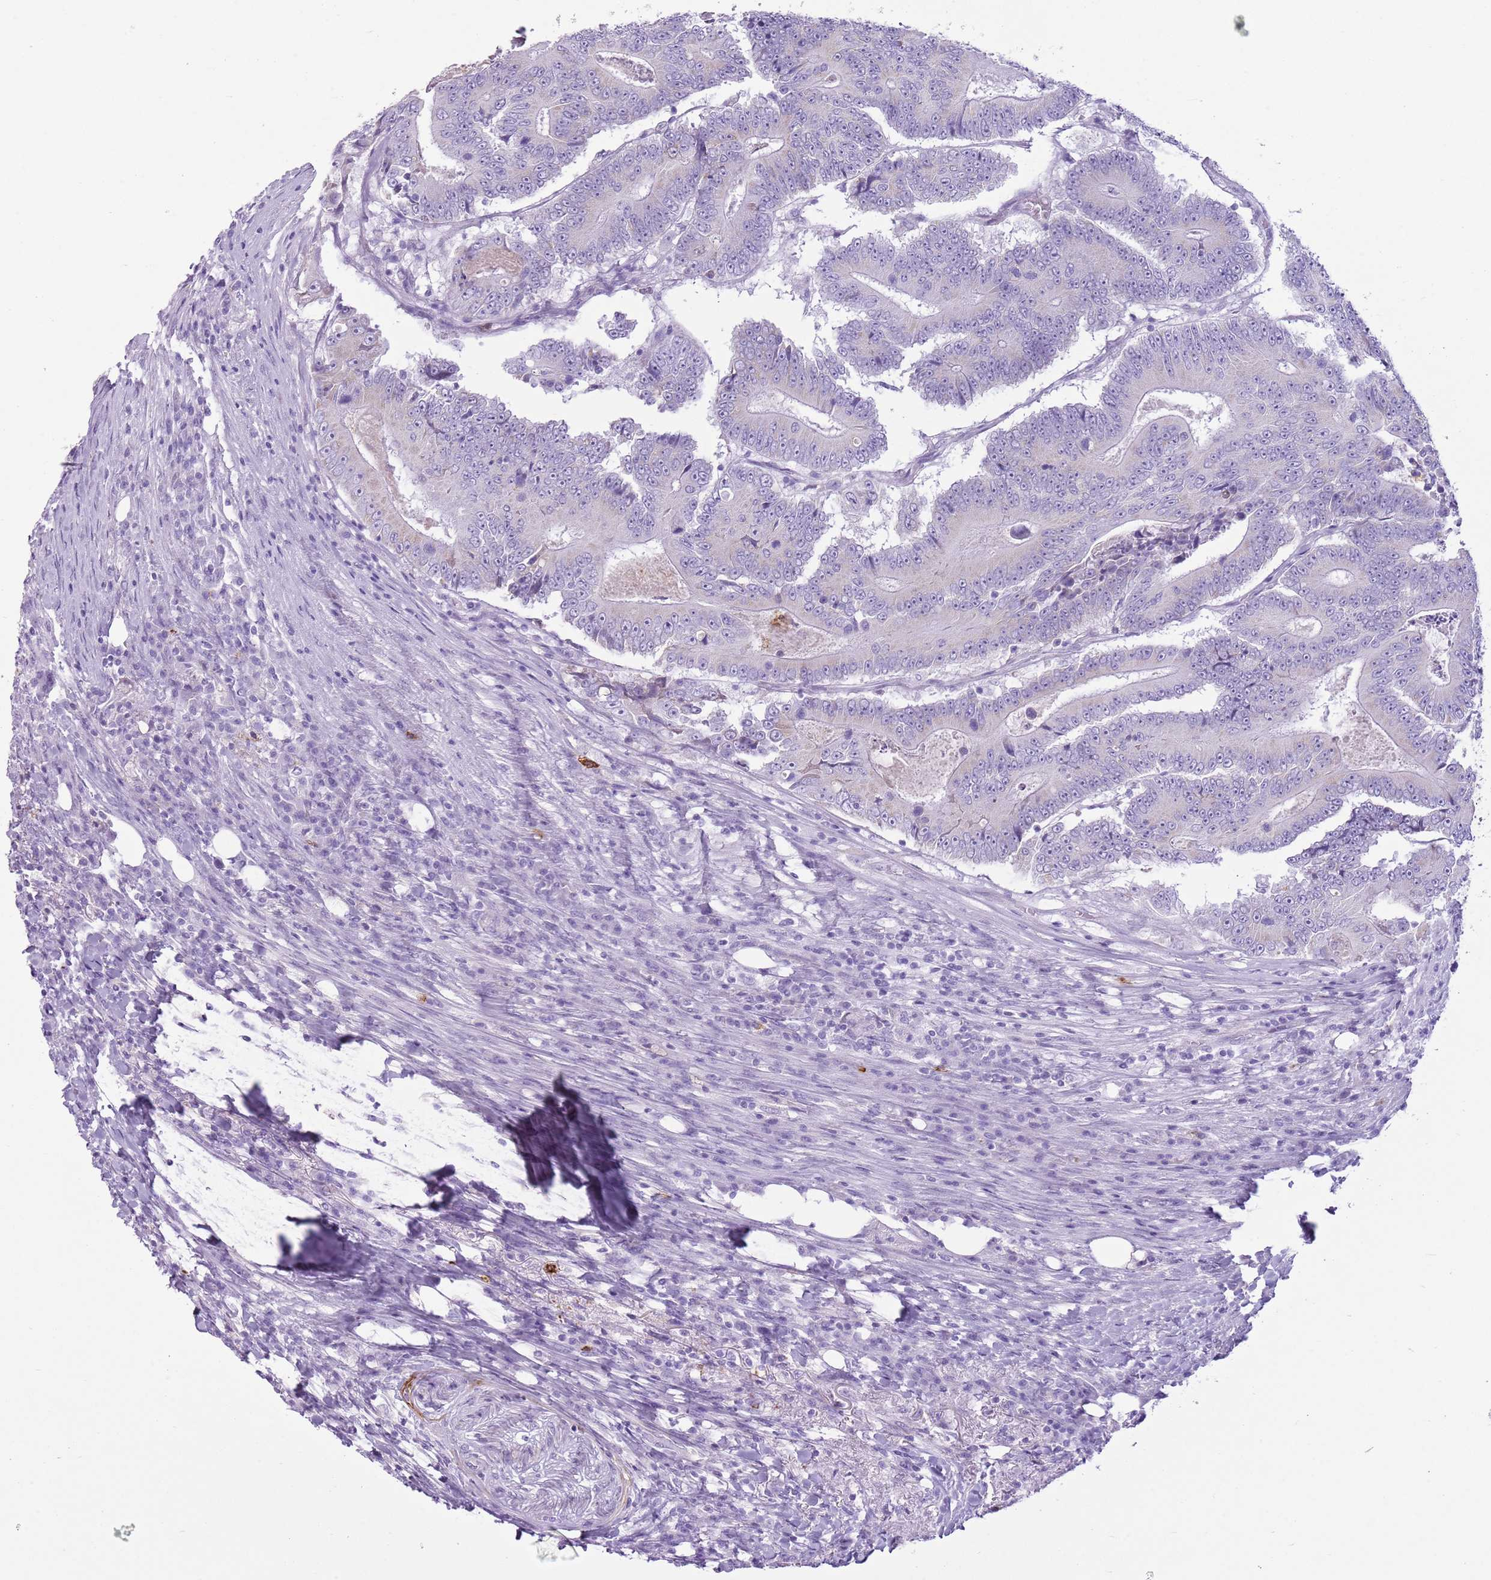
{"staining": {"intensity": "negative", "quantity": "none", "location": "none"}, "tissue": "colorectal cancer", "cell_type": "Tumor cells", "image_type": "cancer", "snomed": [{"axis": "morphology", "description": "Adenocarcinoma, NOS"}, {"axis": "topography", "description": "Colon"}], "caption": "High power microscopy photomicrograph of an IHC photomicrograph of colorectal adenocarcinoma, revealing no significant staining in tumor cells.", "gene": "CD177", "patient": {"sex": "male", "age": 83}}